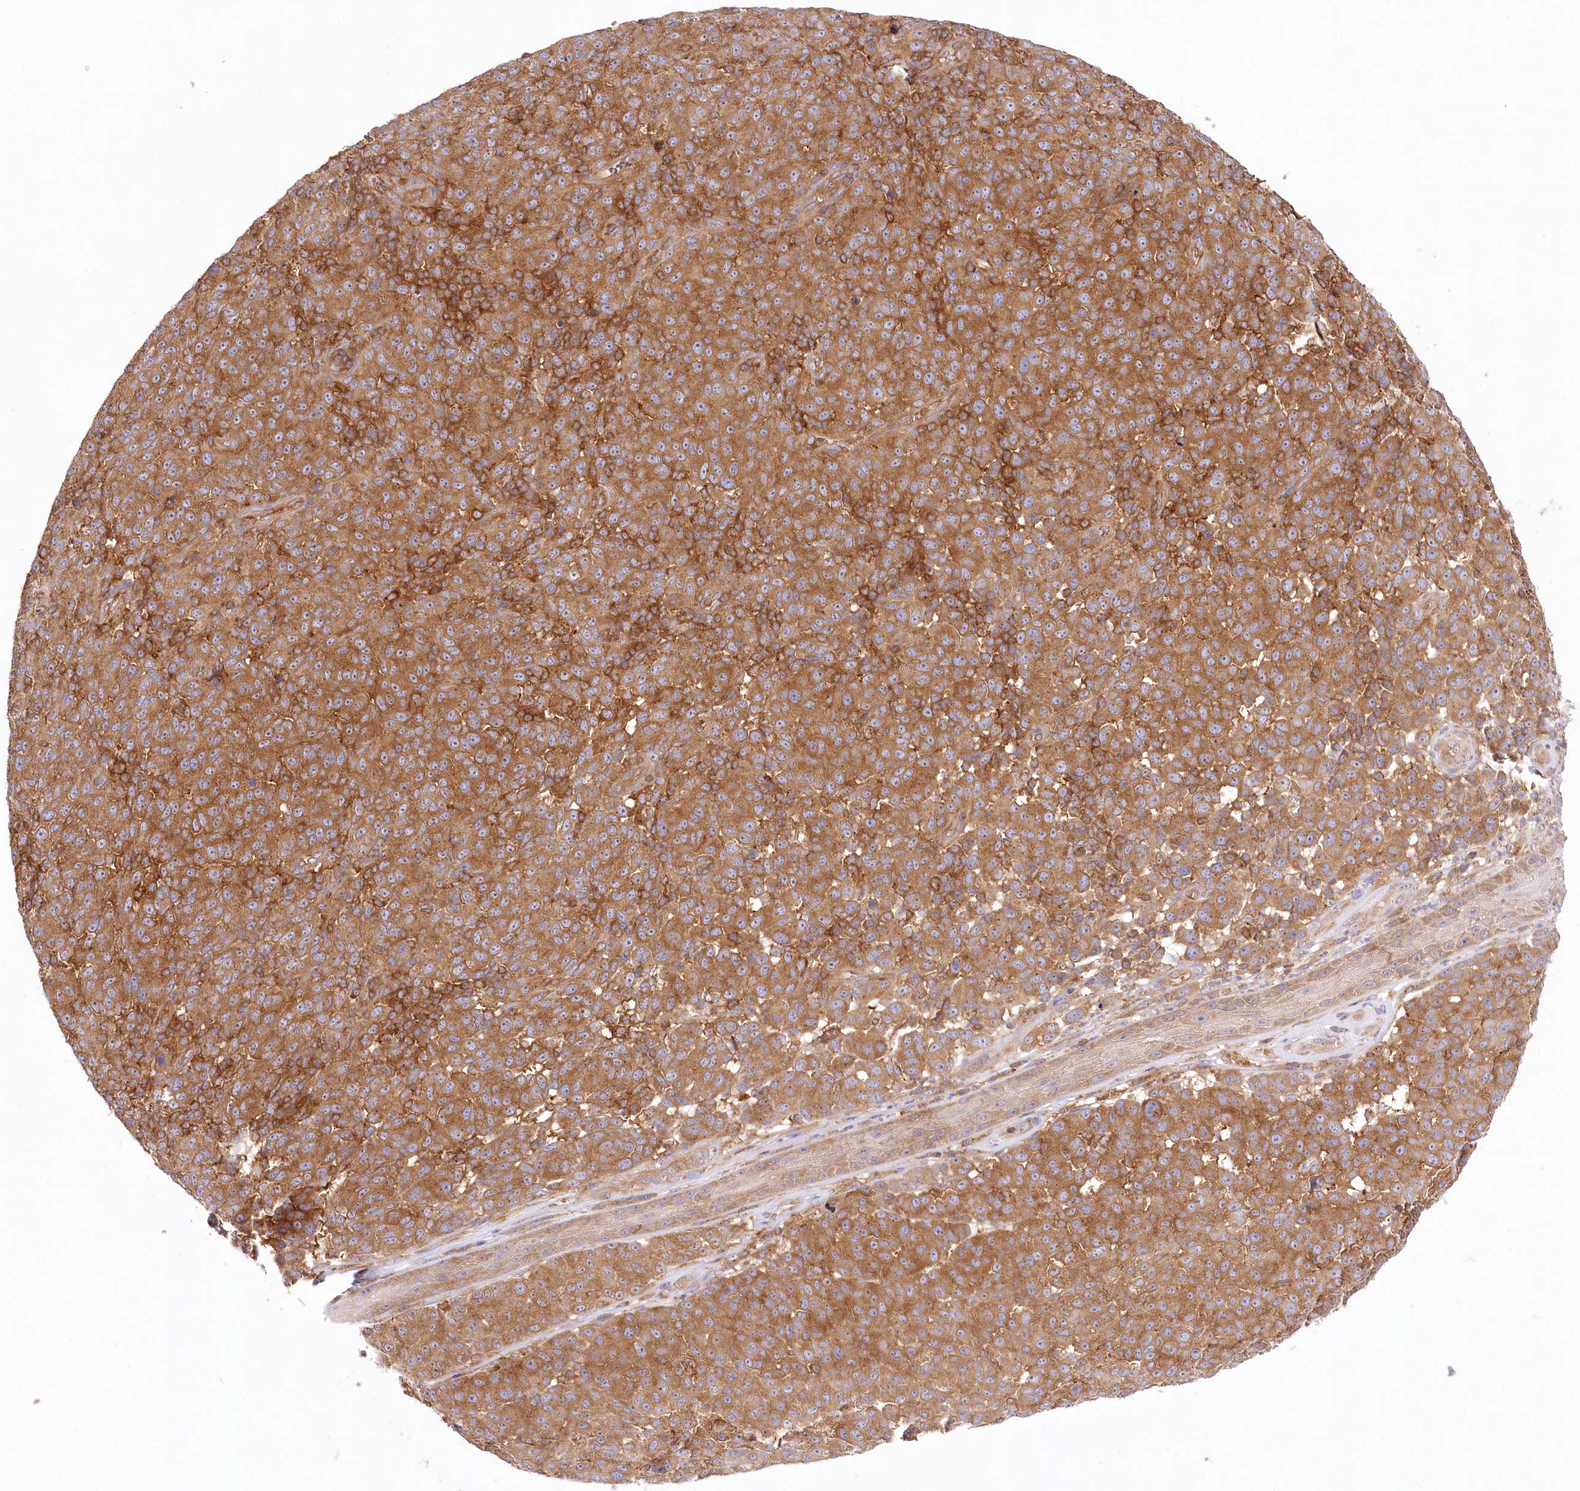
{"staining": {"intensity": "moderate", "quantity": ">75%", "location": "cytoplasmic/membranous"}, "tissue": "melanoma", "cell_type": "Tumor cells", "image_type": "cancer", "snomed": [{"axis": "morphology", "description": "Malignant melanoma, NOS"}, {"axis": "topography", "description": "Skin"}], "caption": "Tumor cells show medium levels of moderate cytoplasmic/membranous staining in approximately >75% of cells in malignant melanoma. The staining is performed using DAB brown chromogen to label protein expression. The nuclei are counter-stained blue using hematoxylin.", "gene": "ABRAXAS2", "patient": {"sex": "male", "age": 49}}